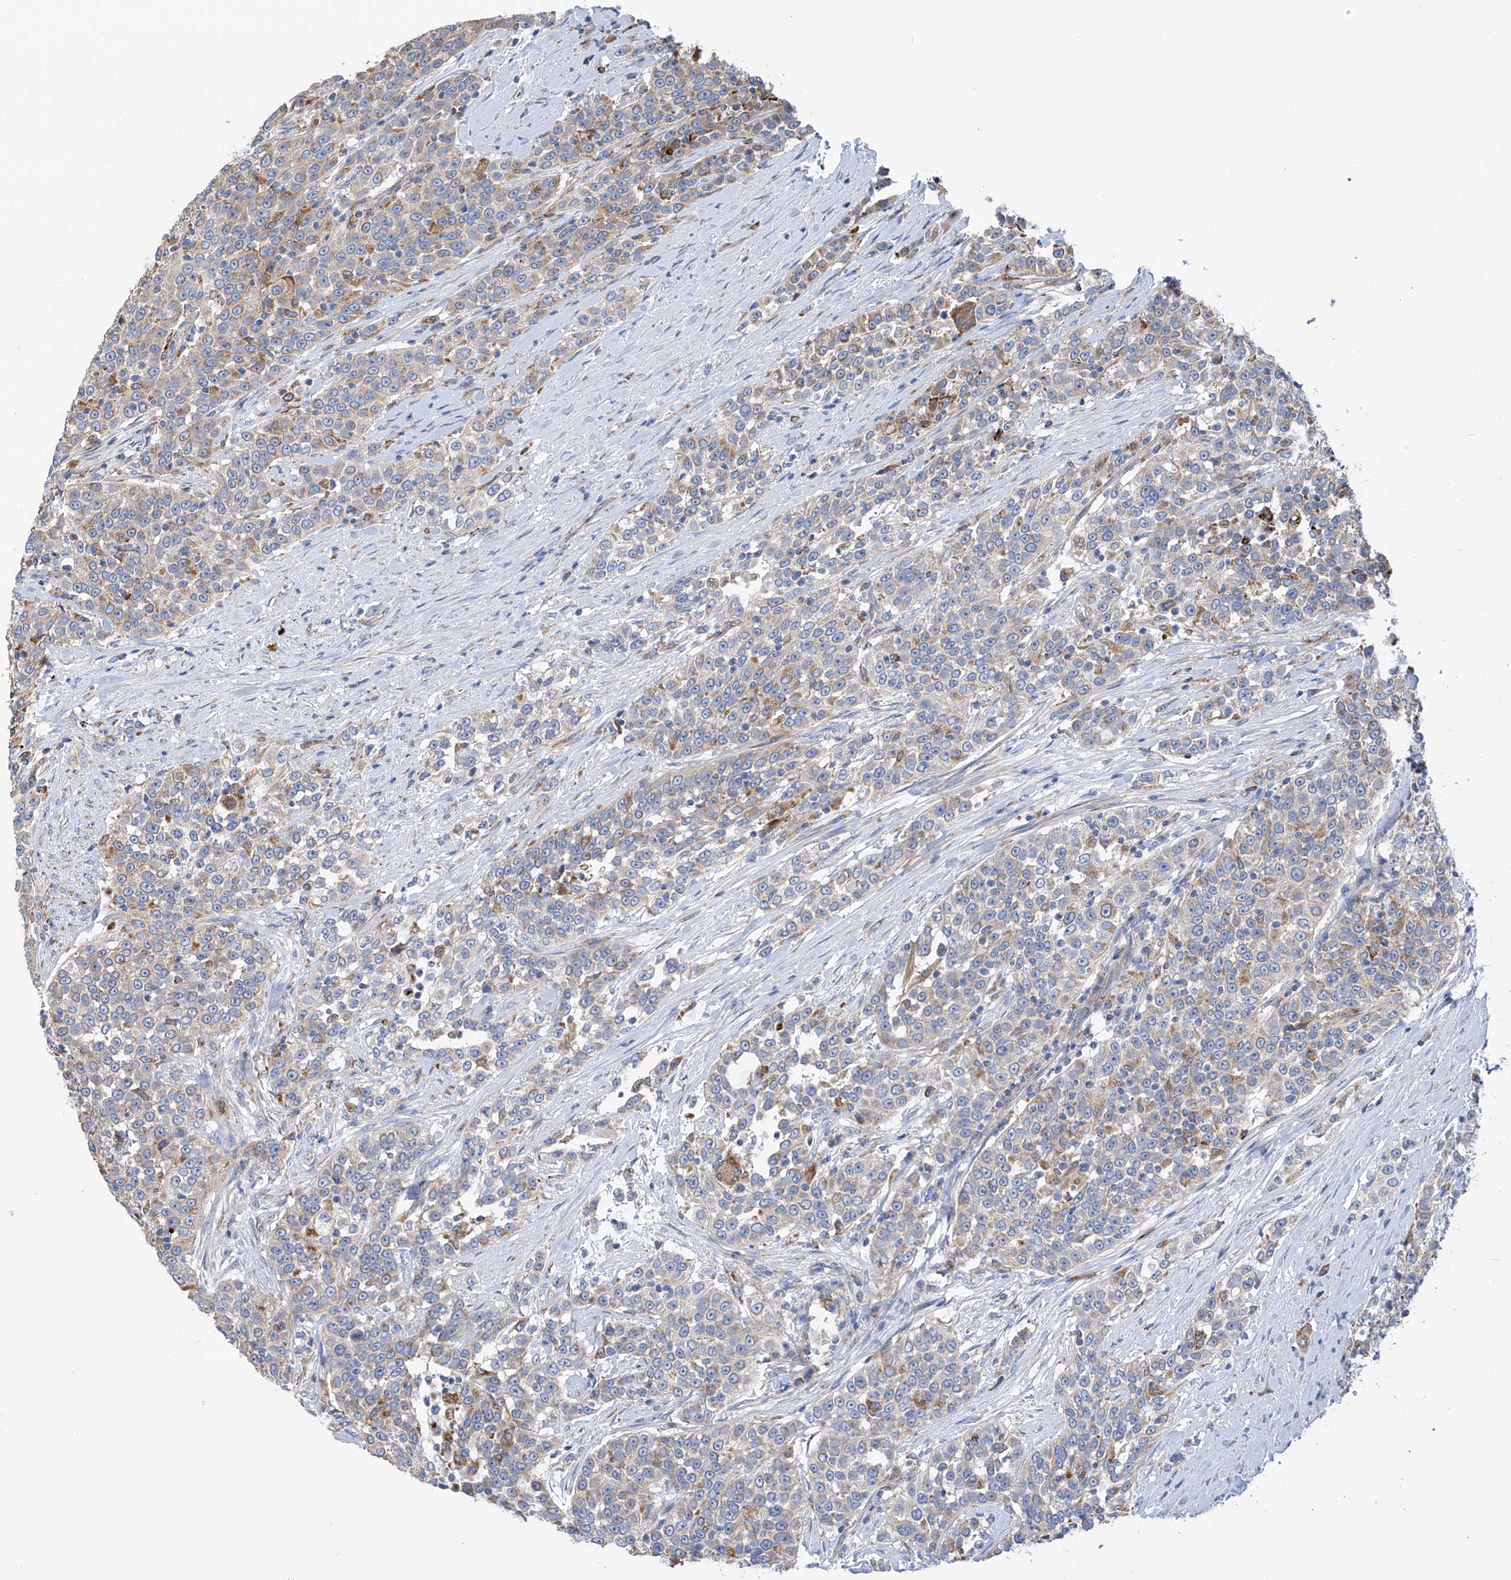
{"staining": {"intensity": "moderate", "quantity": "<25%", "location": "cytoplasmic/membranous"}, "tissue": "urothelial cancer", "cell_type": "Tumor cells", "image_type": "cancer", "snomed": [{"axis": "morphology", "description": "Urothelial carcinoma, High grade"}, {"axis": "topography", "description": "Urinary bladder"}], "caption": "Protein analysis of urothelial cancer tissue reveals moderate cytoplasmic/membranous expression in approximately <25% of tumor cells.", "gene": "EIF5B", "patient": {"sex": "female", "age": 80}}